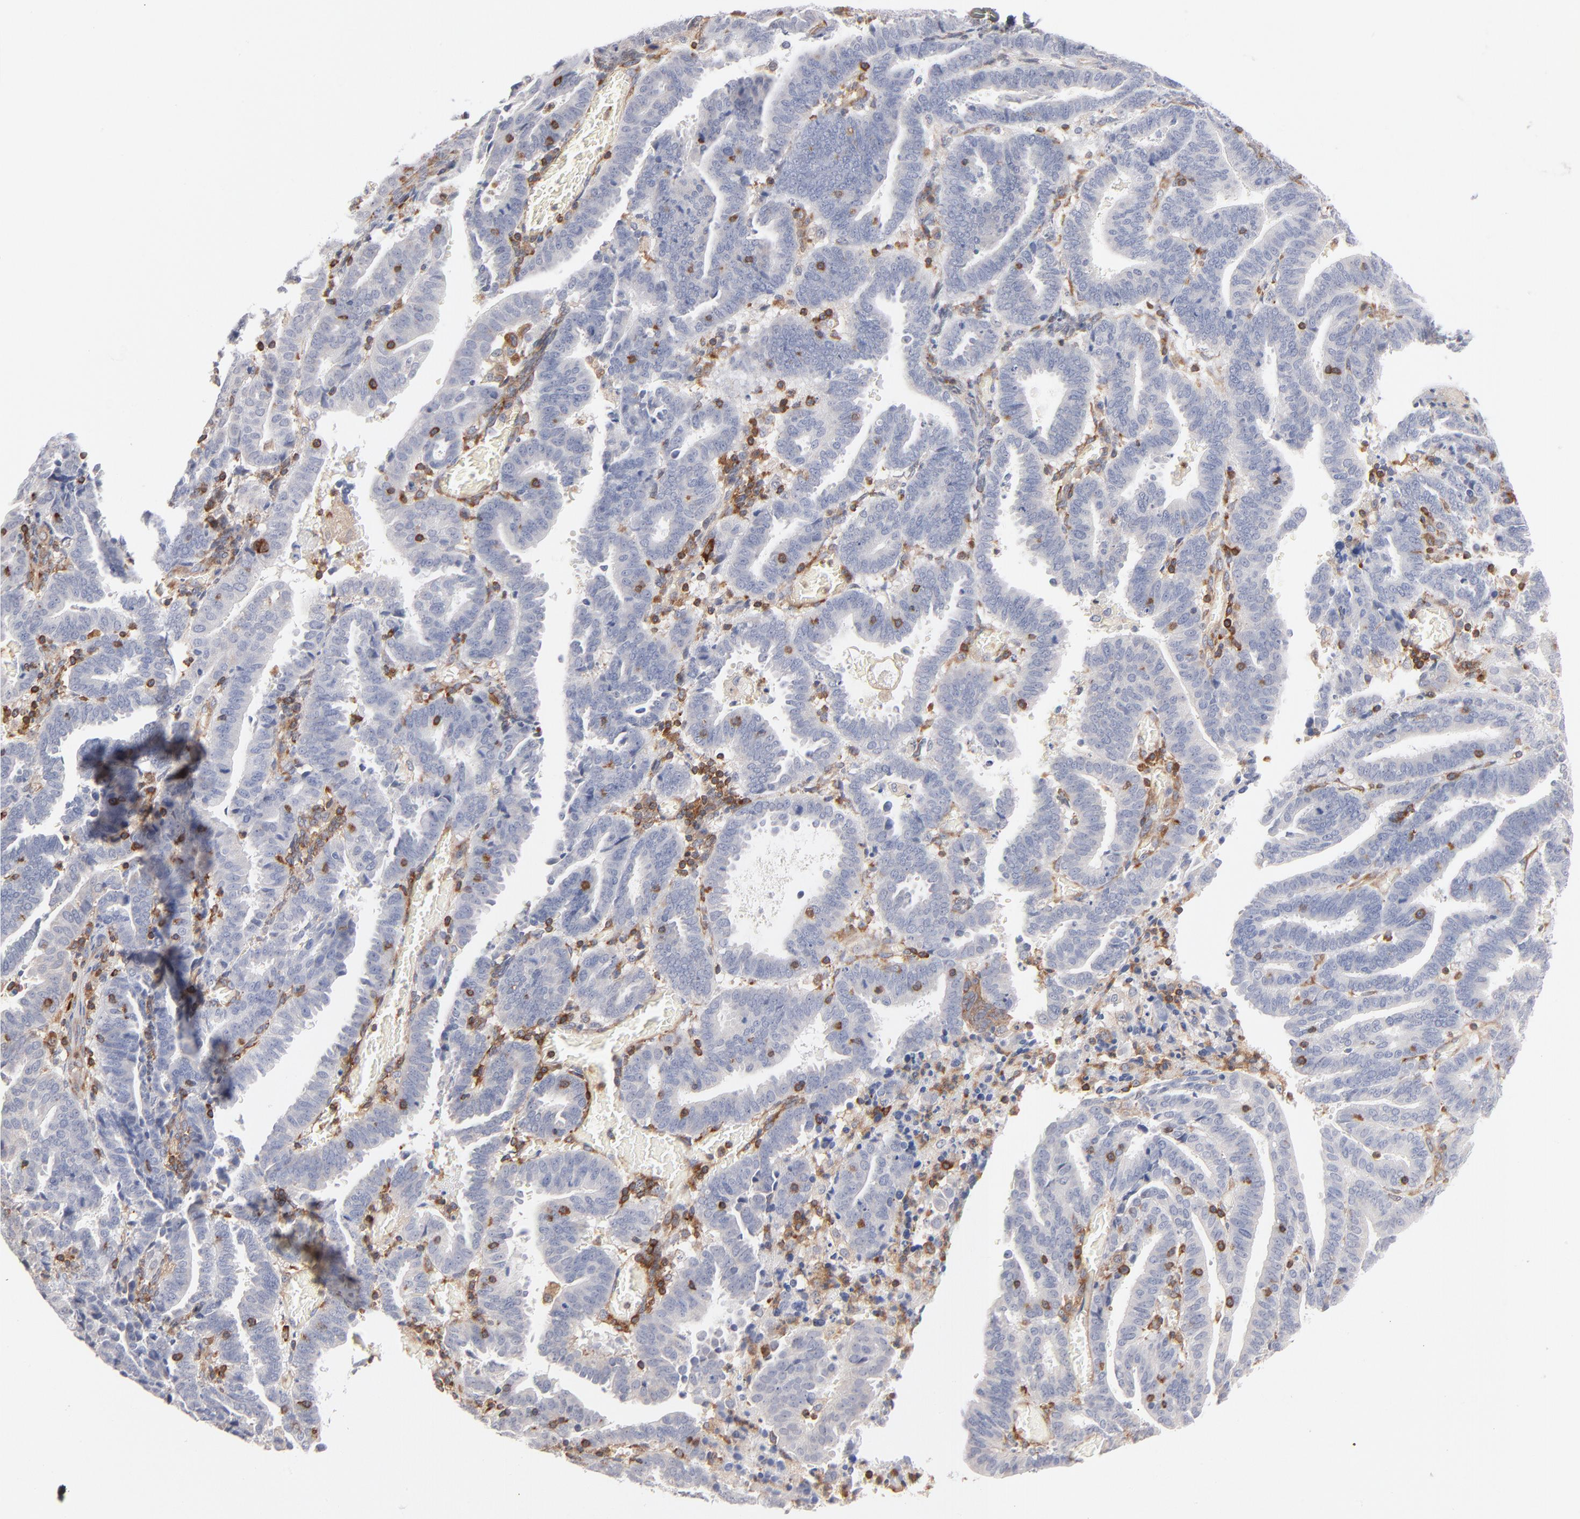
{"staining": {"intensity": "negative", "quantity": "none", "location": "none"}, "tissue": "endometrial cancer", "cell_type": "Tumor cells", "image_type": "cancer", "snomed": [{"axis": "morphology", "description": "Adenocarcinoma, NOS"}, {"axis": "topography", "description": "Uterus"}], "caption": "Immunohistochemistry of endometrial adenocarcinoma displays no expression in tumor cells. (DAB immunohistochemistry (IHC) with hematoxylin counter stain).", "gene": "WIPF1", "patient": {"sex": "female", "age": 83}}